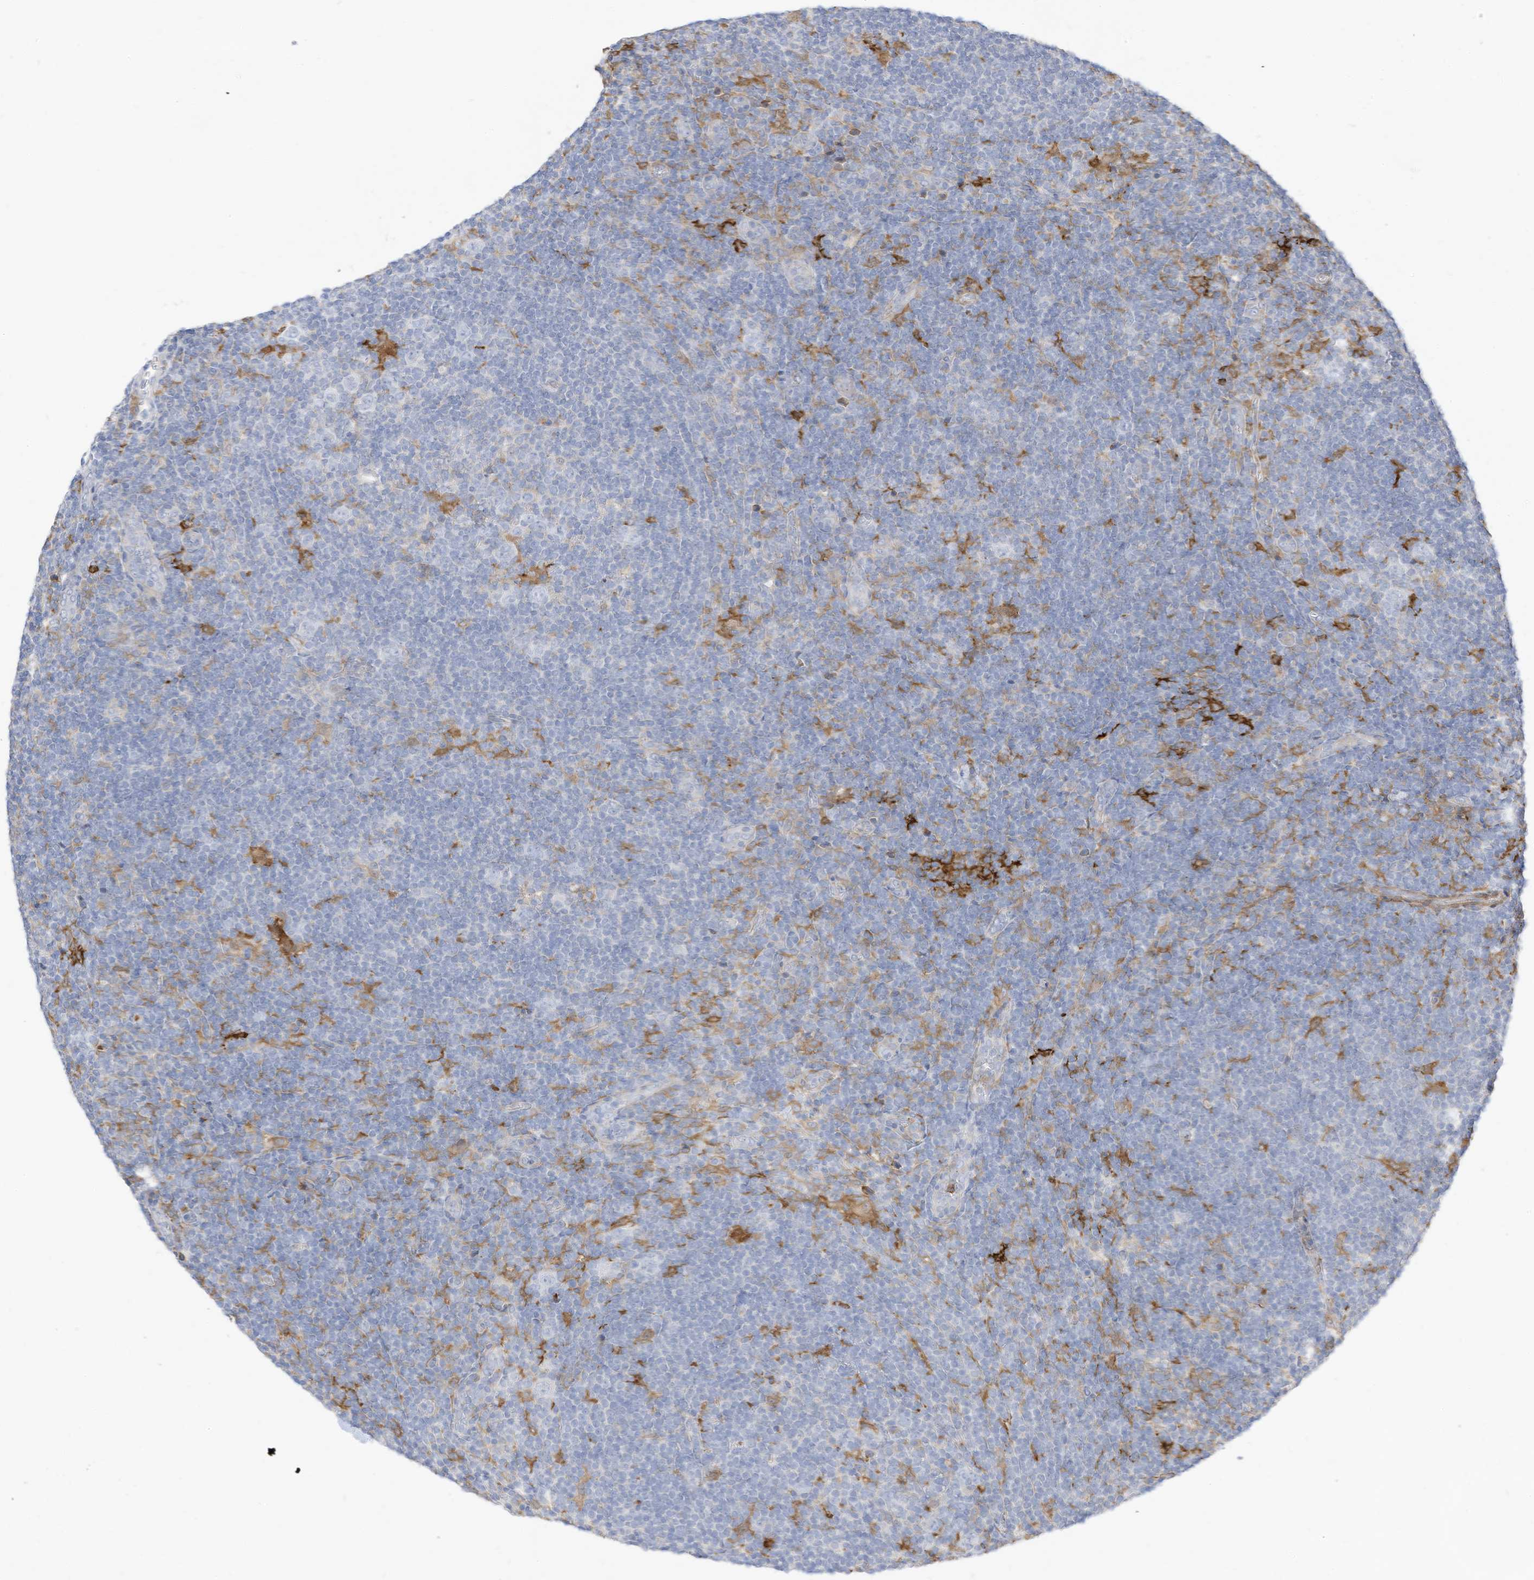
{"staining": {"intensity": "negative", "quantity": "none", "location": "none"}, "tissue": "lymphoma", "cell_type": "Tumor cells", "image_type": "cancer", "snomed": [{"axis": "morphology", "description": "Hodgkin's disease, NOS"}, {"axis": "topography", "description": "Lymph node"}], "caption": "High power microscopy photomicrograph of an immunohistochemistry (IHC) photomicrograph of lymphoma, revealing no significant expression in tumor cells. (IHC, brightfield microscopy, high magnification).", "gene": "ATP13A1", "patient": {"sex": "female", "age": 57}}